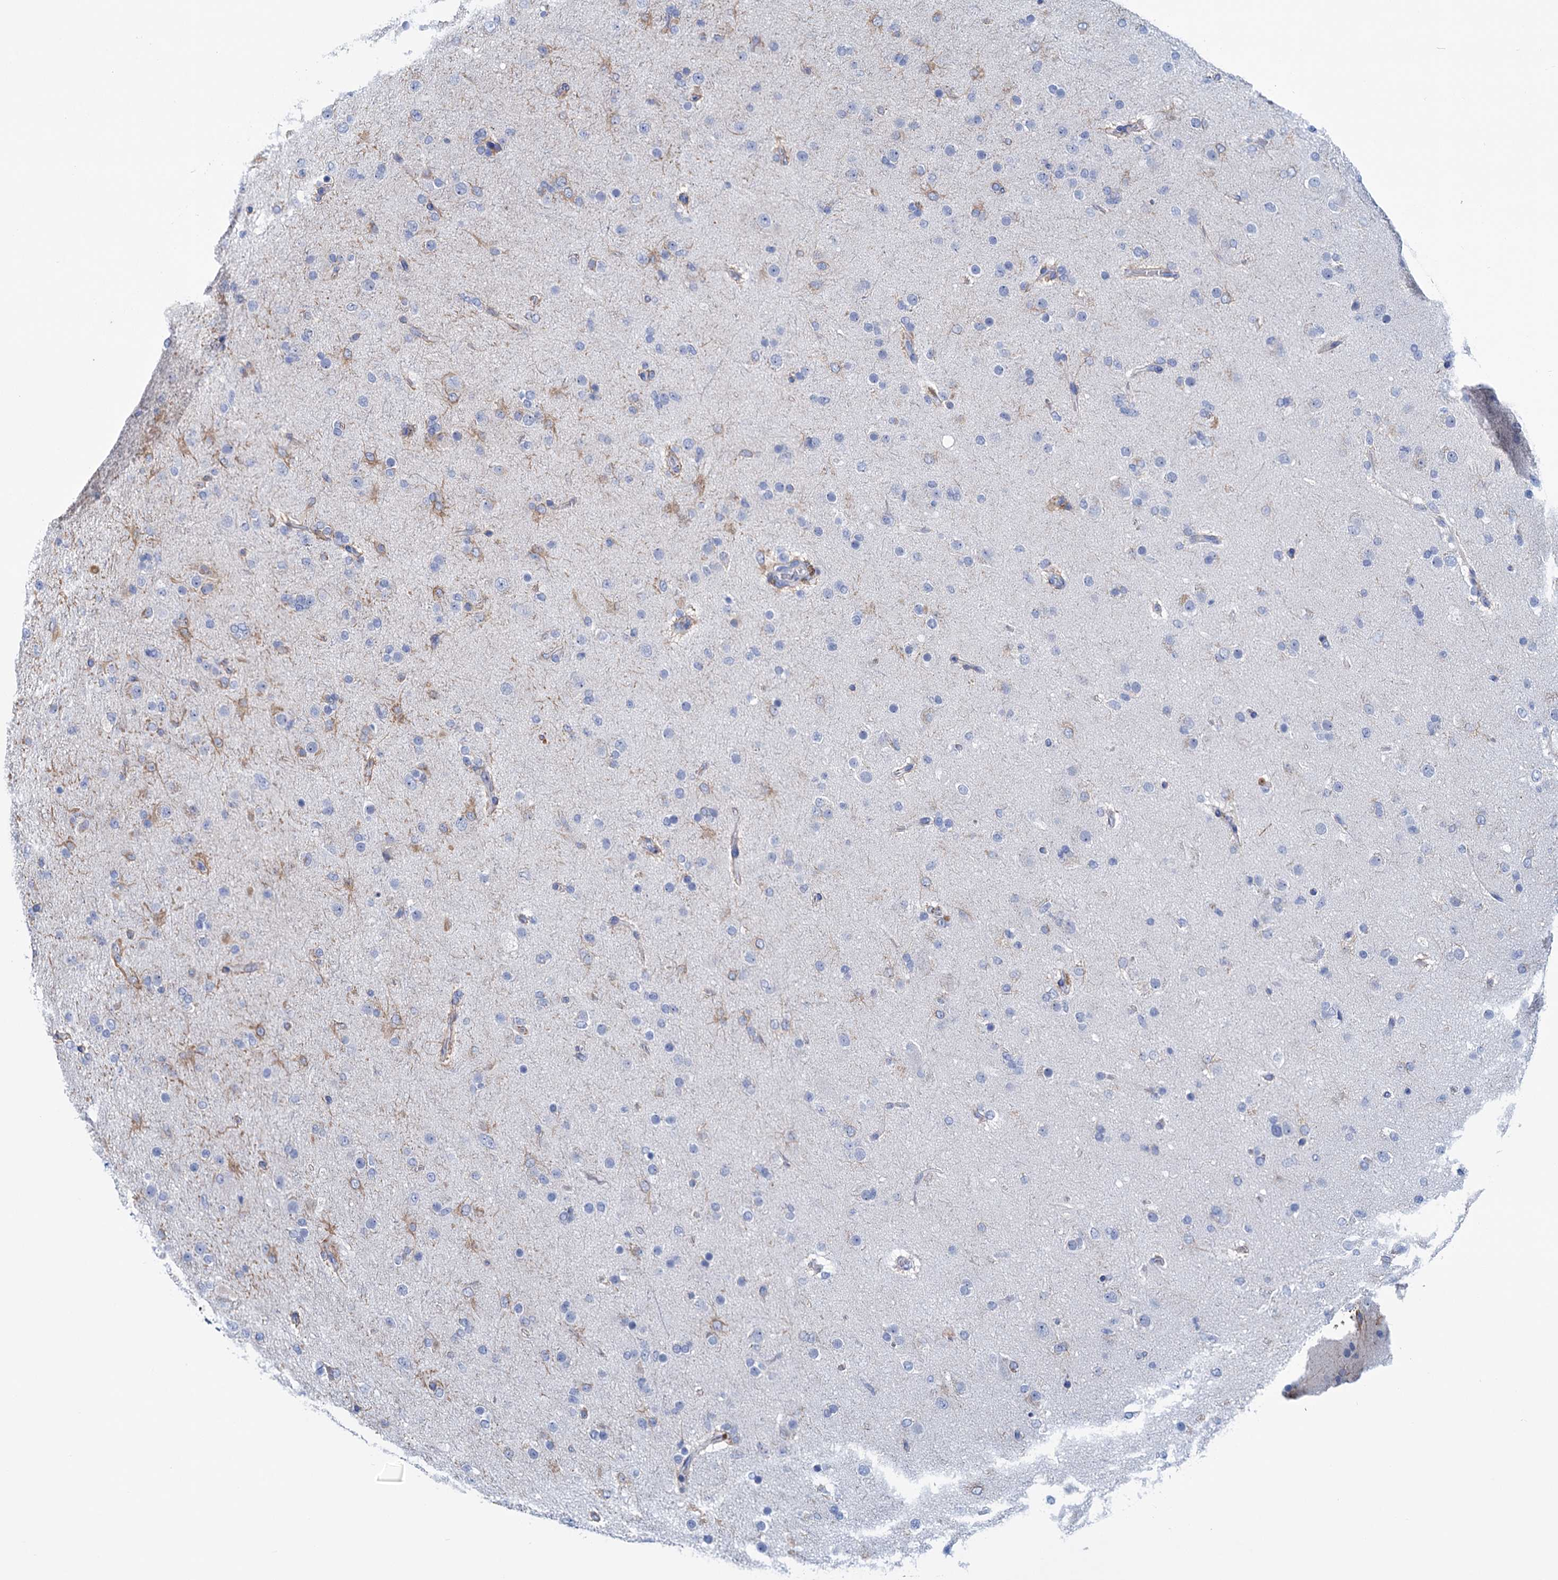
{"staining": {"intensity": "negative", "quantity": "none", "location": "none"}, "tissue": "glioma", "cell_type": "Tumor cells", "image_type": "cancer", "snomed": [{"axis": "morphology", "description": "Glioma, malignant, Low grade"}, {"axis": "topography", "description": "Brain"}], "caption": "A high-resolution micrograph shows immunohistochemistry (IHC) staining of glioma, which demonstrates no significant staining in tumor cells.", "gene": "MYOZ3", "patient": {"sex": "male", "age": 65}}